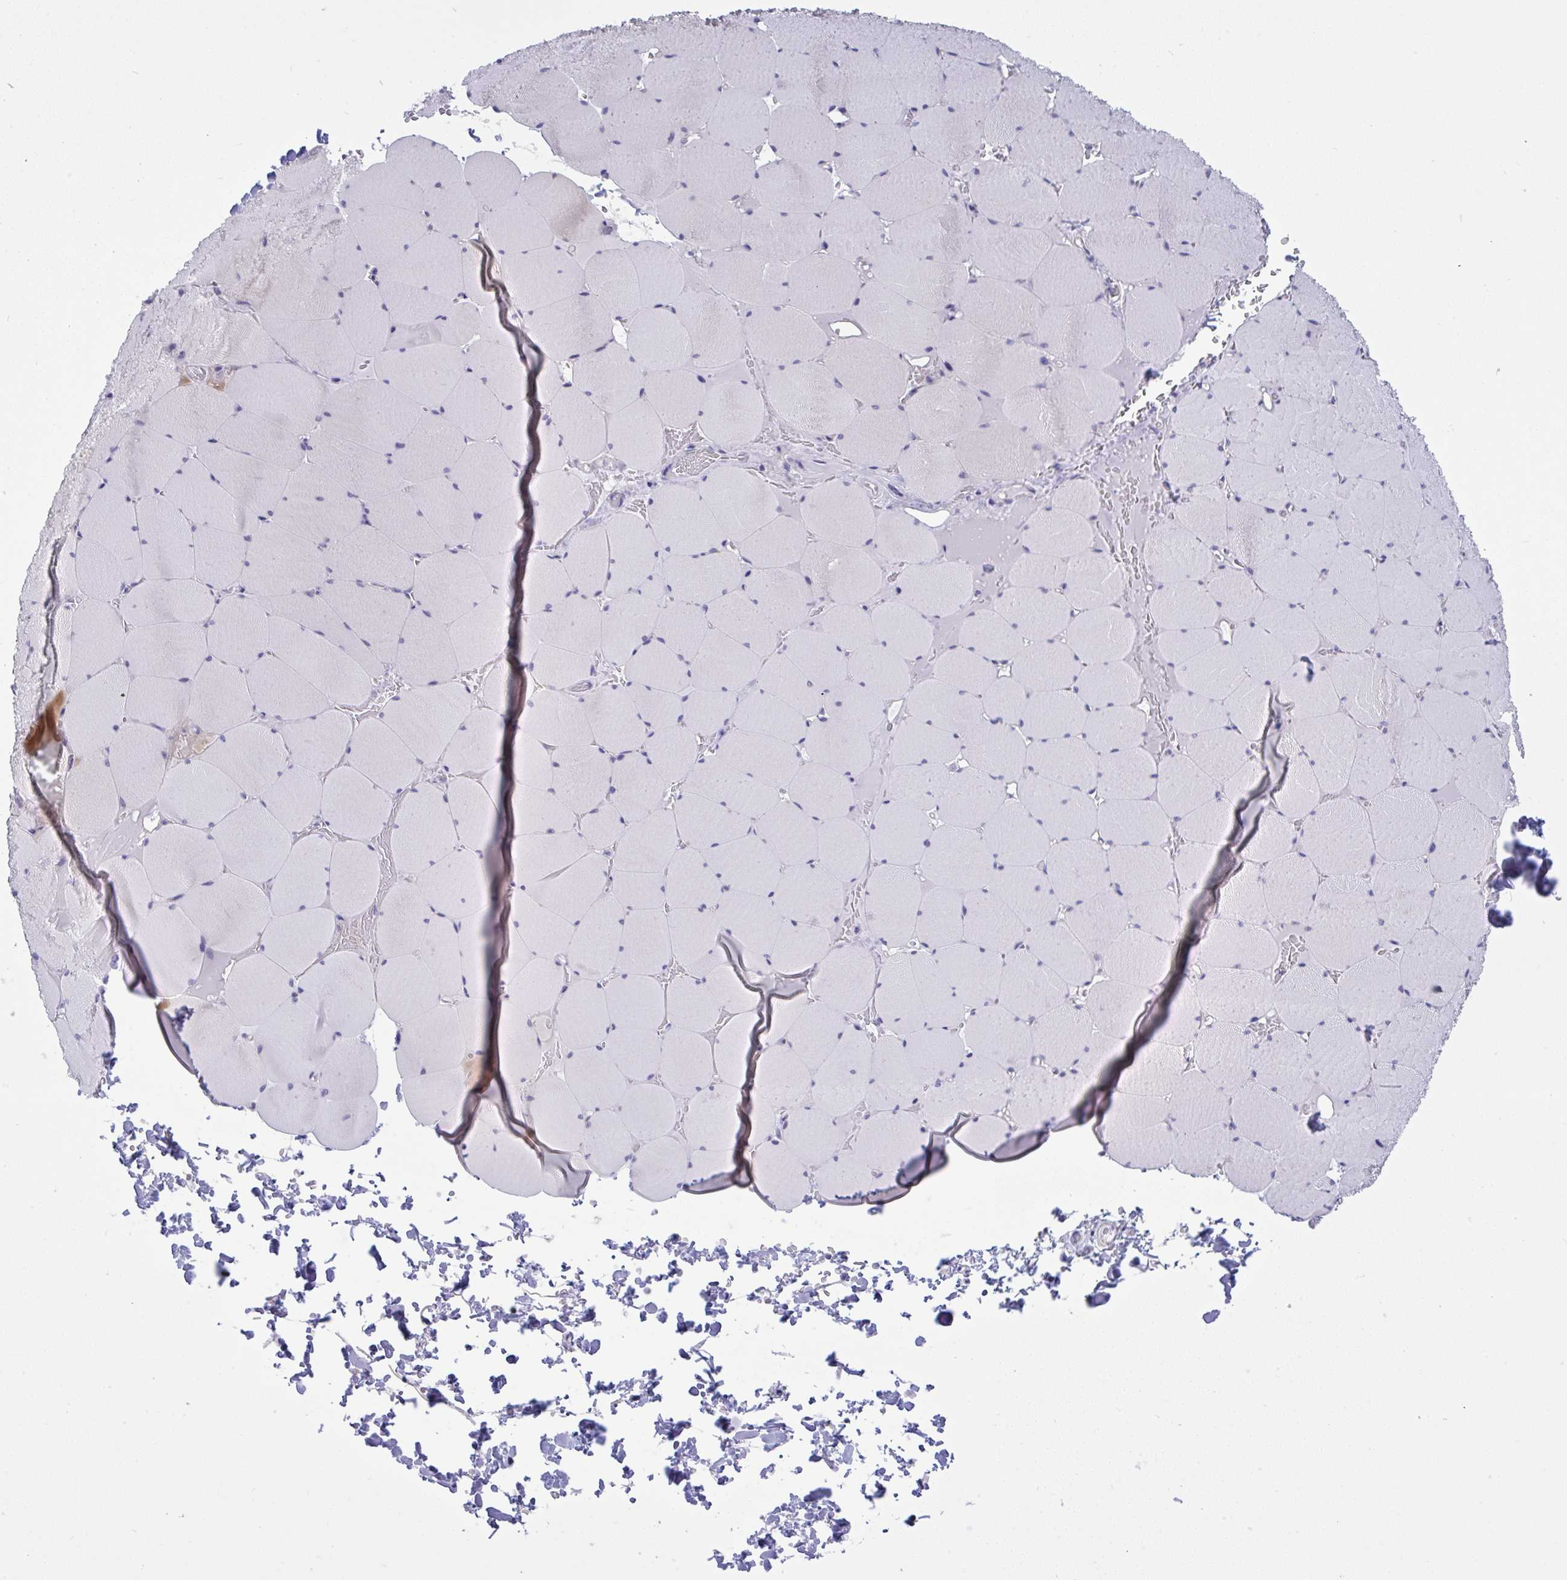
{"staining": {"intensity": "negative", "quantity": "none", "location": "none"}, "tissue": "skeletal muscle", "cell_type": "Myocytes", "image_type": "normal", "snomed": [{"axis": "morphology", "description": "Normal tissue, NOS"}, {"axis": "topography", "description": "Skeletal muscle"}, {"axis": "topography", "description": "Head-Neck"}], "caption": "High magnification brightfield microscopy of benign skeletal muscle stained with DAB (brown) and counterstained with hematoxylin (blue): myocytes show no significant staining. (DAB IHC visualized using brightfield microscopy, high magnification).", "gene": "TMEM41A", "patient": {"sex": "male", "age": 66}}